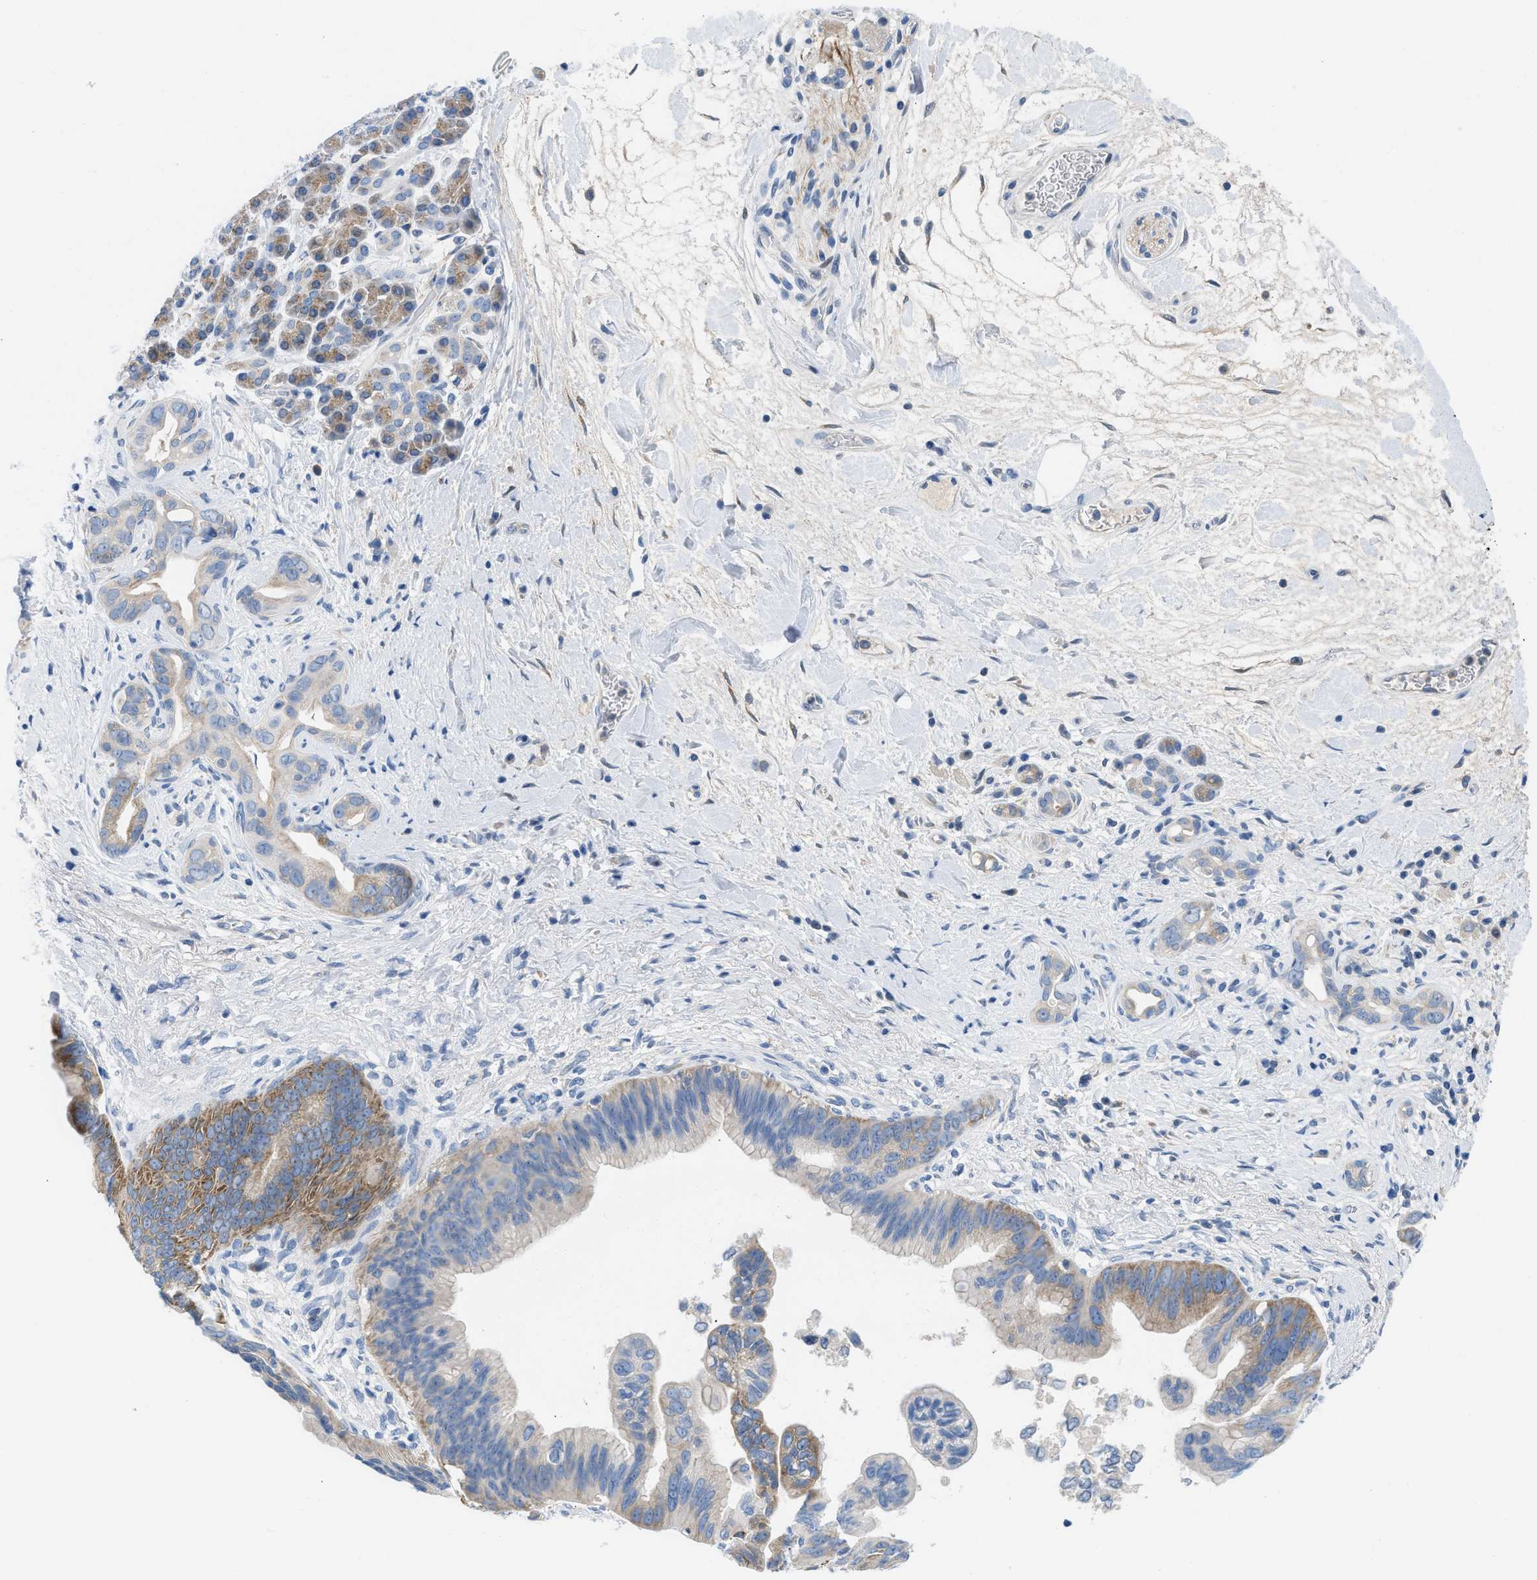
{"staining": {"intensity": "moderate", "quantity": "25%-75%", "location": "cytoplasmic/membranous"}, "tissue": "pancreatic cancer", "cell_type": "Tumor cells", "image_type": "cancer", "snomed": [{"axis": "morphology", "description": "Adenocarcinoma, NOS"}, {"axis": "topography", "description": "Pancreas"}], "caption": "DAB (3,3'-diaminobenzidine) immunohistochemical staining of human pancreatic adenocarcinoma exhibits moderate cytoplasmic/membranous protein positivity in approximately 25%-75% of tumor cells.", "gene": "BNC2", "patient": {"sex": "male", "age": 55}}